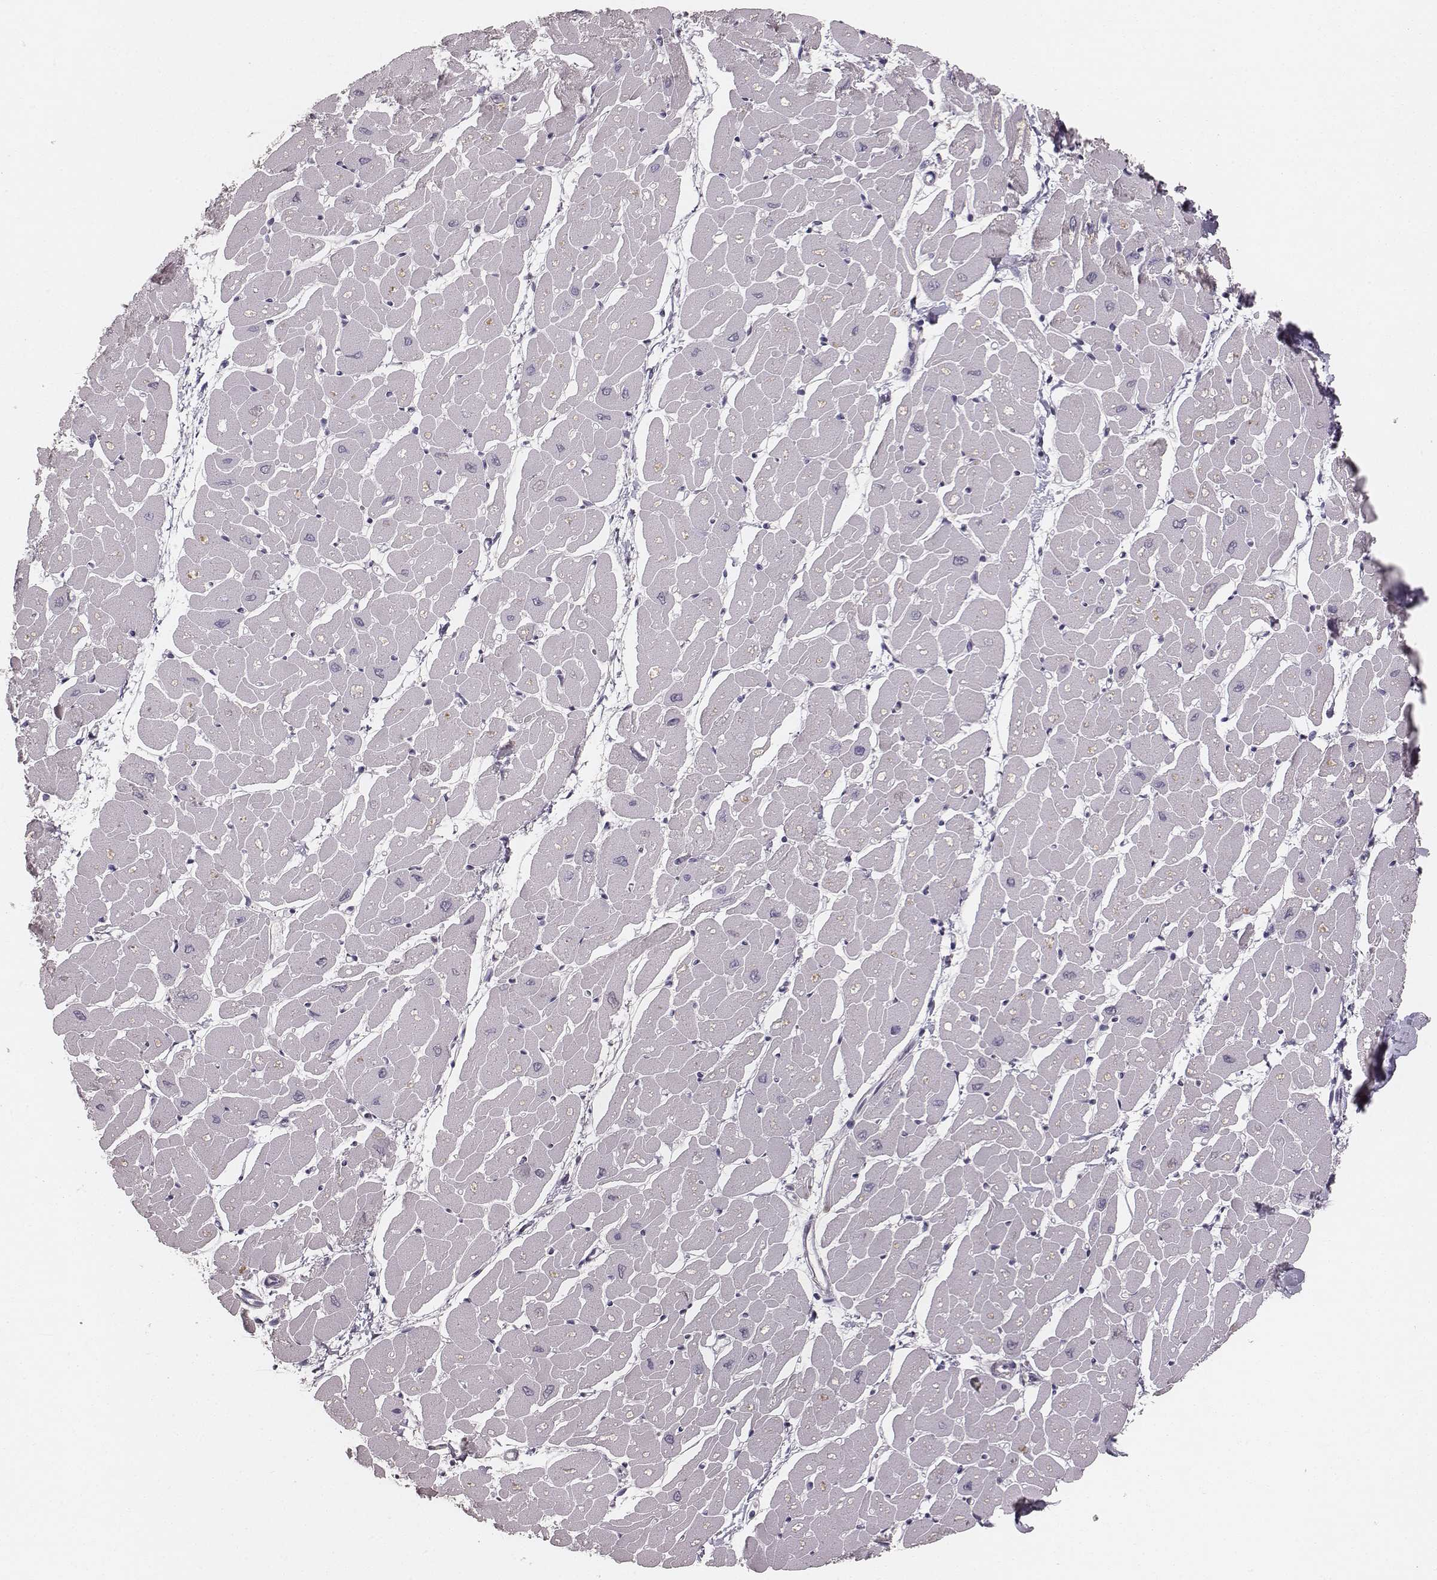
{"staining": {"intensity": "negative", "quantity": "none", "location": "none"}, "tissue": "heart muscle", "cell_type": "Cardiomyocytes", "image_type": "normal", "snomed": [{"axis": "morphology", "description": "Normal tissue, NOS"}, {"axis": "topography", "description": "Heart"}], "caption": "A photomicrograph of human heart muscle is negative for staining in cardiomyocytes.", "gene": "LY6K", "patient": {"sex": "male", "age": 57}}